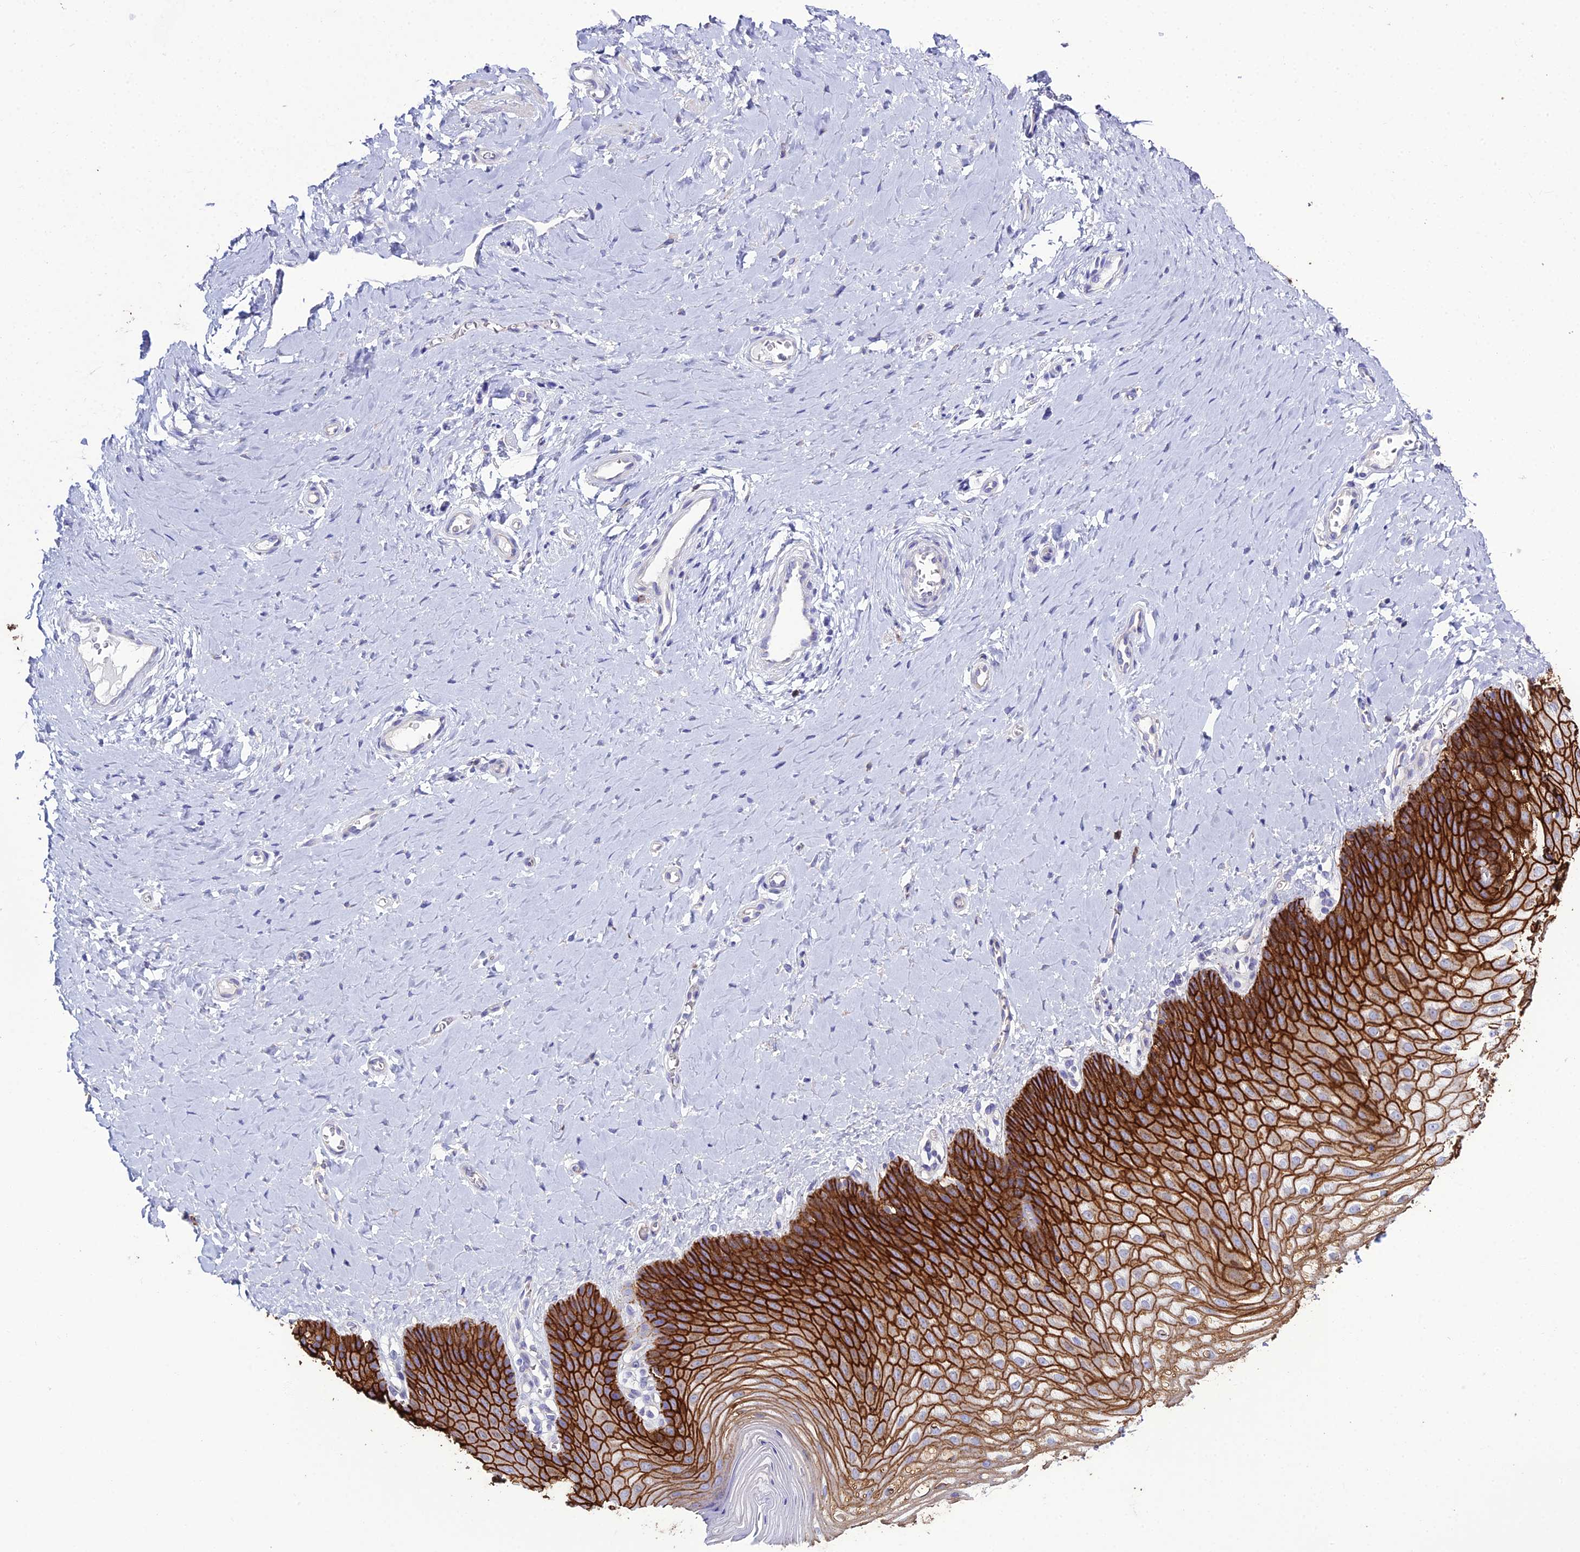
{"staining": {"intensity": "strong", "quantity": ">75%", "location": "cytoplasmic/membranous"}, "tissue": "vagina", "cell_type": "Squamous epithelial cells", "image_type": "normal", "snomed": [{"axis": "morphology", "description": "Normal tissue, NOS"}, {"axis": "topography", "description": "Vagina"}], "caption": "The histopathology image shows staining of unremarkable vagina, revealing strong cytoplasmic/membranous protein positivity (brown color) within squamous epithelial cells. The staining was performed using DAB to visualize the protein expression in brown, while the nuclei were stained in blue with hematoxylin (Magnification: 20x).", "gene": "OR1Q1", "patient": {"sex": "female", "age": 65}}